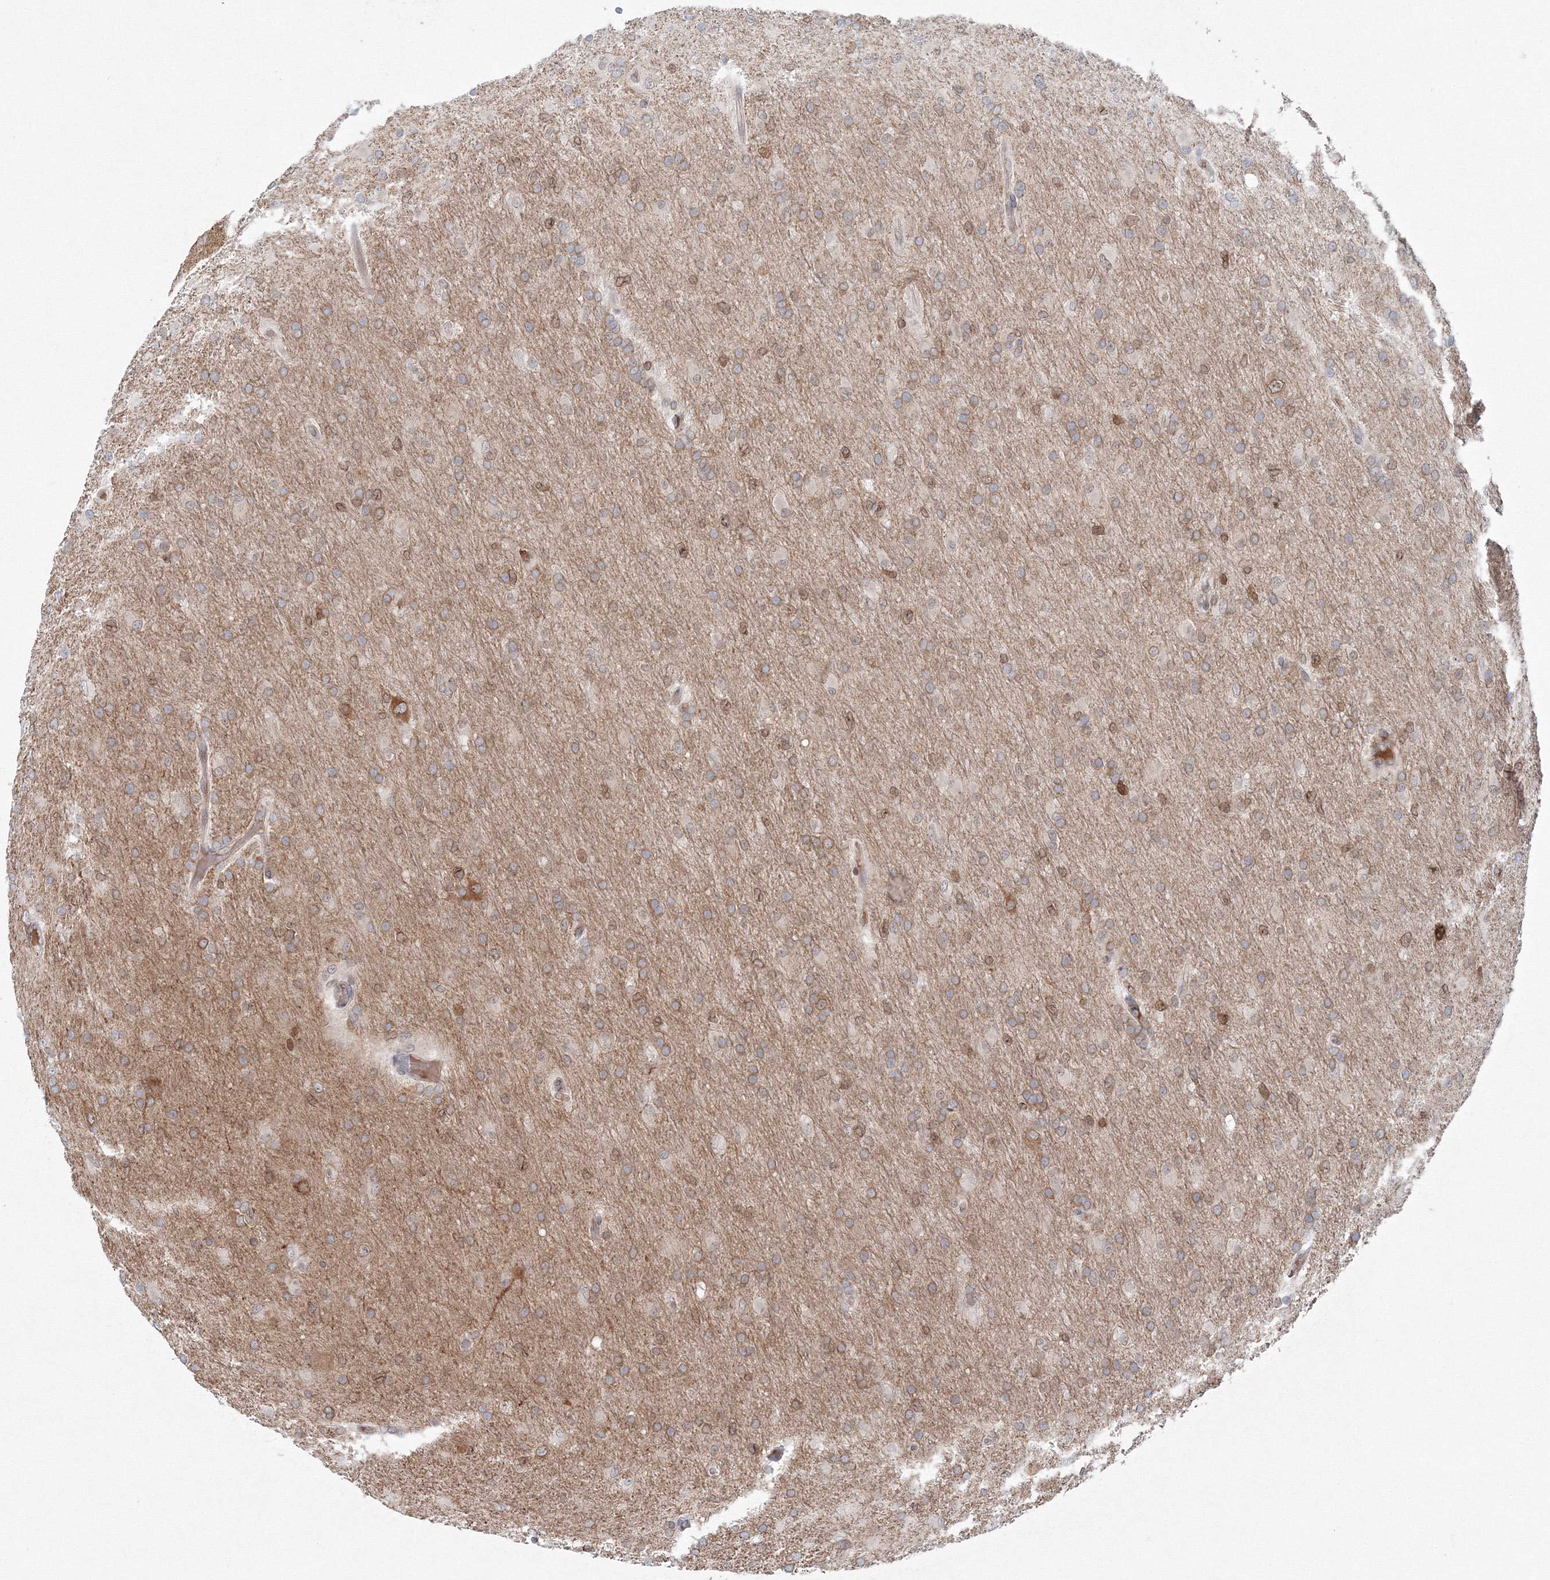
{"staining": {"intensity": "weak", "quantity": "<25%", "location": "nuclear"}, "tissue": "glioma", "cell_type": "Tumor cells", "image_type": "cancer", "snomed": [{"axis": "morphology", "description": "Glioma, malignant, High grade"}, {"axis": "topography", "description": "Cerebral cortex"}], "caption": "Histopathology image shows no protein staining in tumor cells of glioma tissue.", "gene": "KIF4A", "patient": {"sex": "female", "age": 36}}